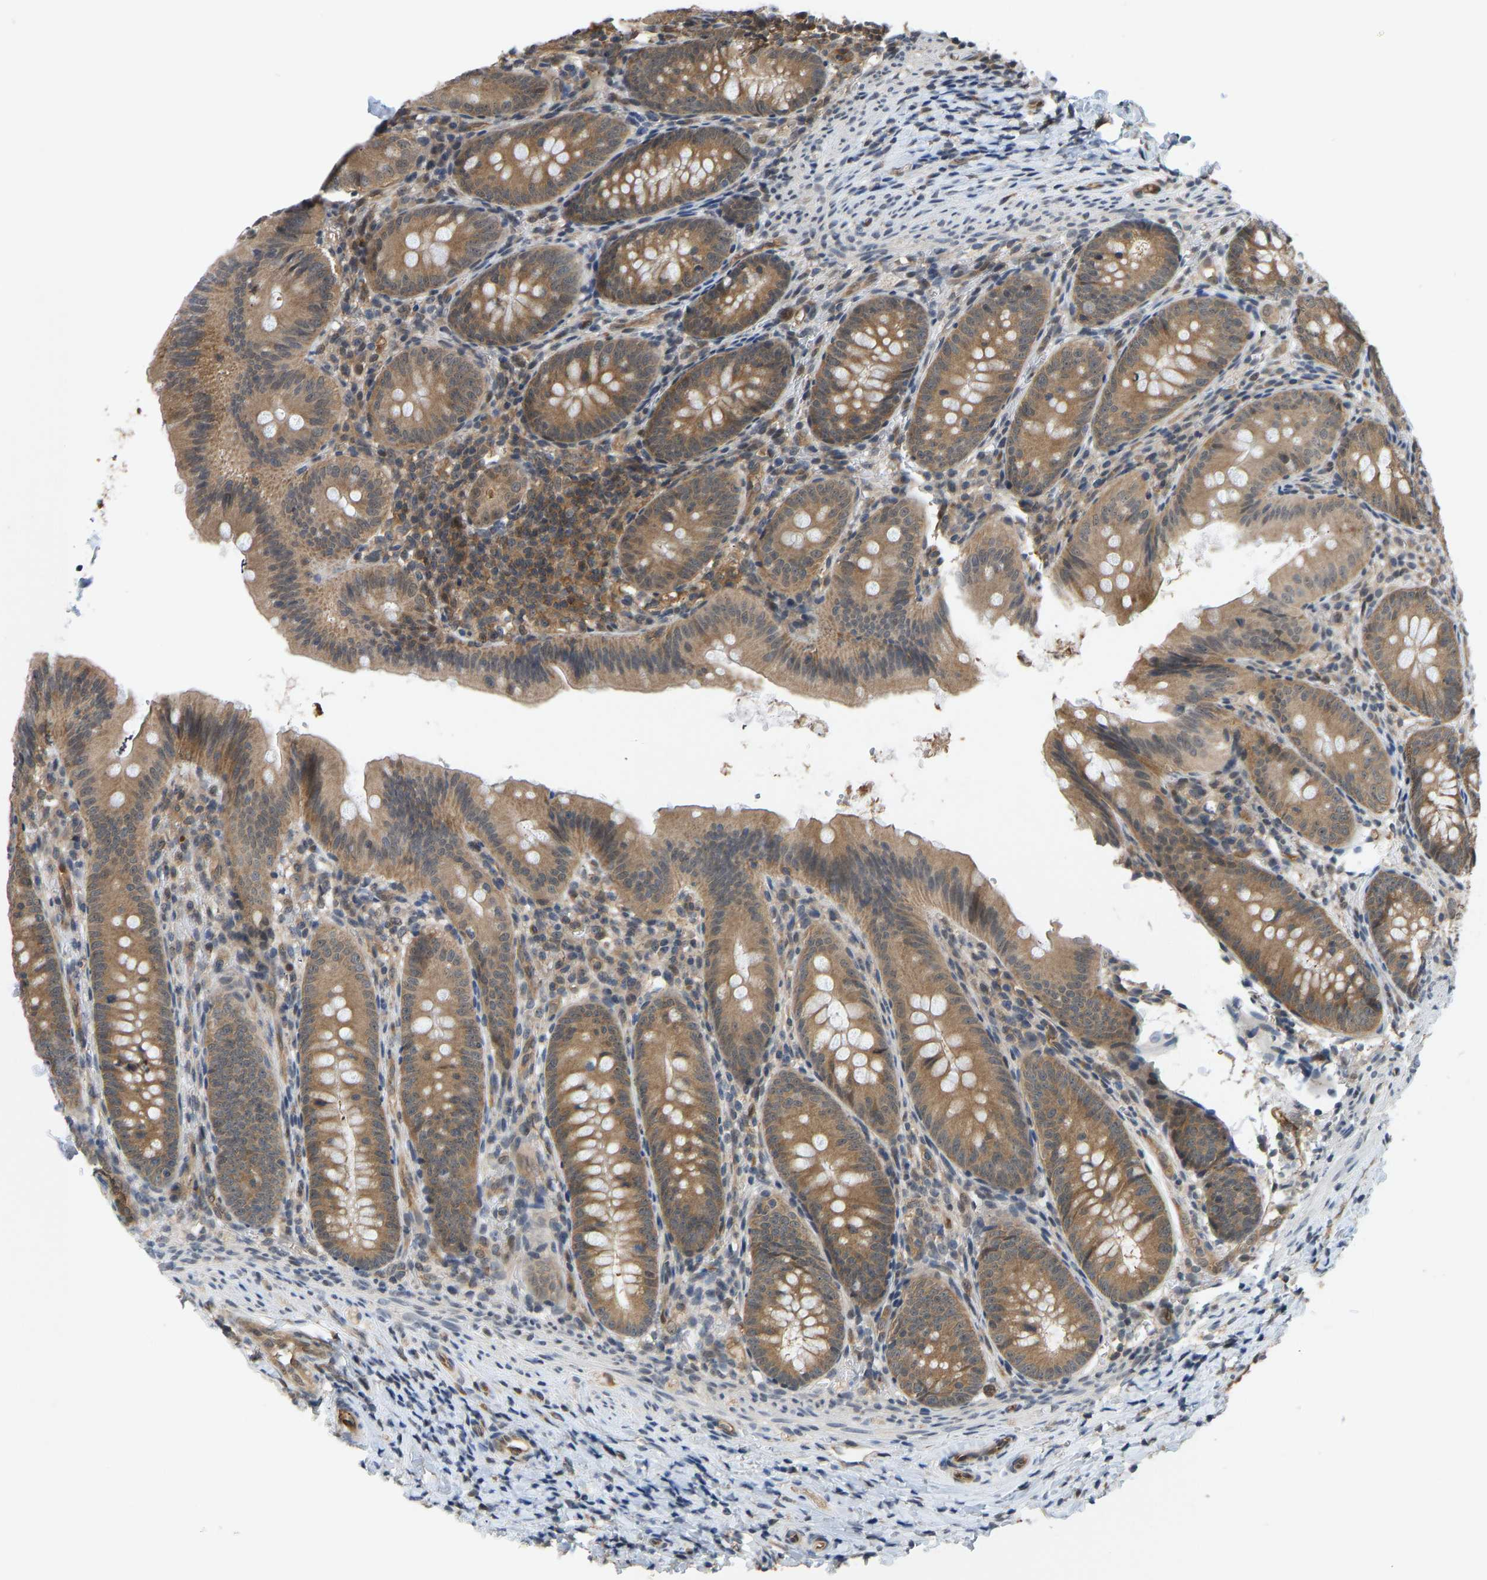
{"staining": {"intensity": "moderate", "quantity": ">75%", "location": "cytoplasmic/membranous"}, "tissue": "appendix", "cell_type": "Glandular cells", "image_type": "normal", "snomed": [{"axis": "morphology", "description": "Normal tissue, NOS"}, {"axis": "topography", "description": "Appendix"}], "caption": "A histopathology image of human appendix stained for a protein demonstrates moderate cytoplasmic/membranous brown staining in glandular cells. (Stains: DAB (3,3'-diaminobenzidine) in brown, nuclei in blue, Microscopy: brightfield microscopy at high magnification).", "gene": "CCT8", "patient": {"sex": "male", "age": 1}}